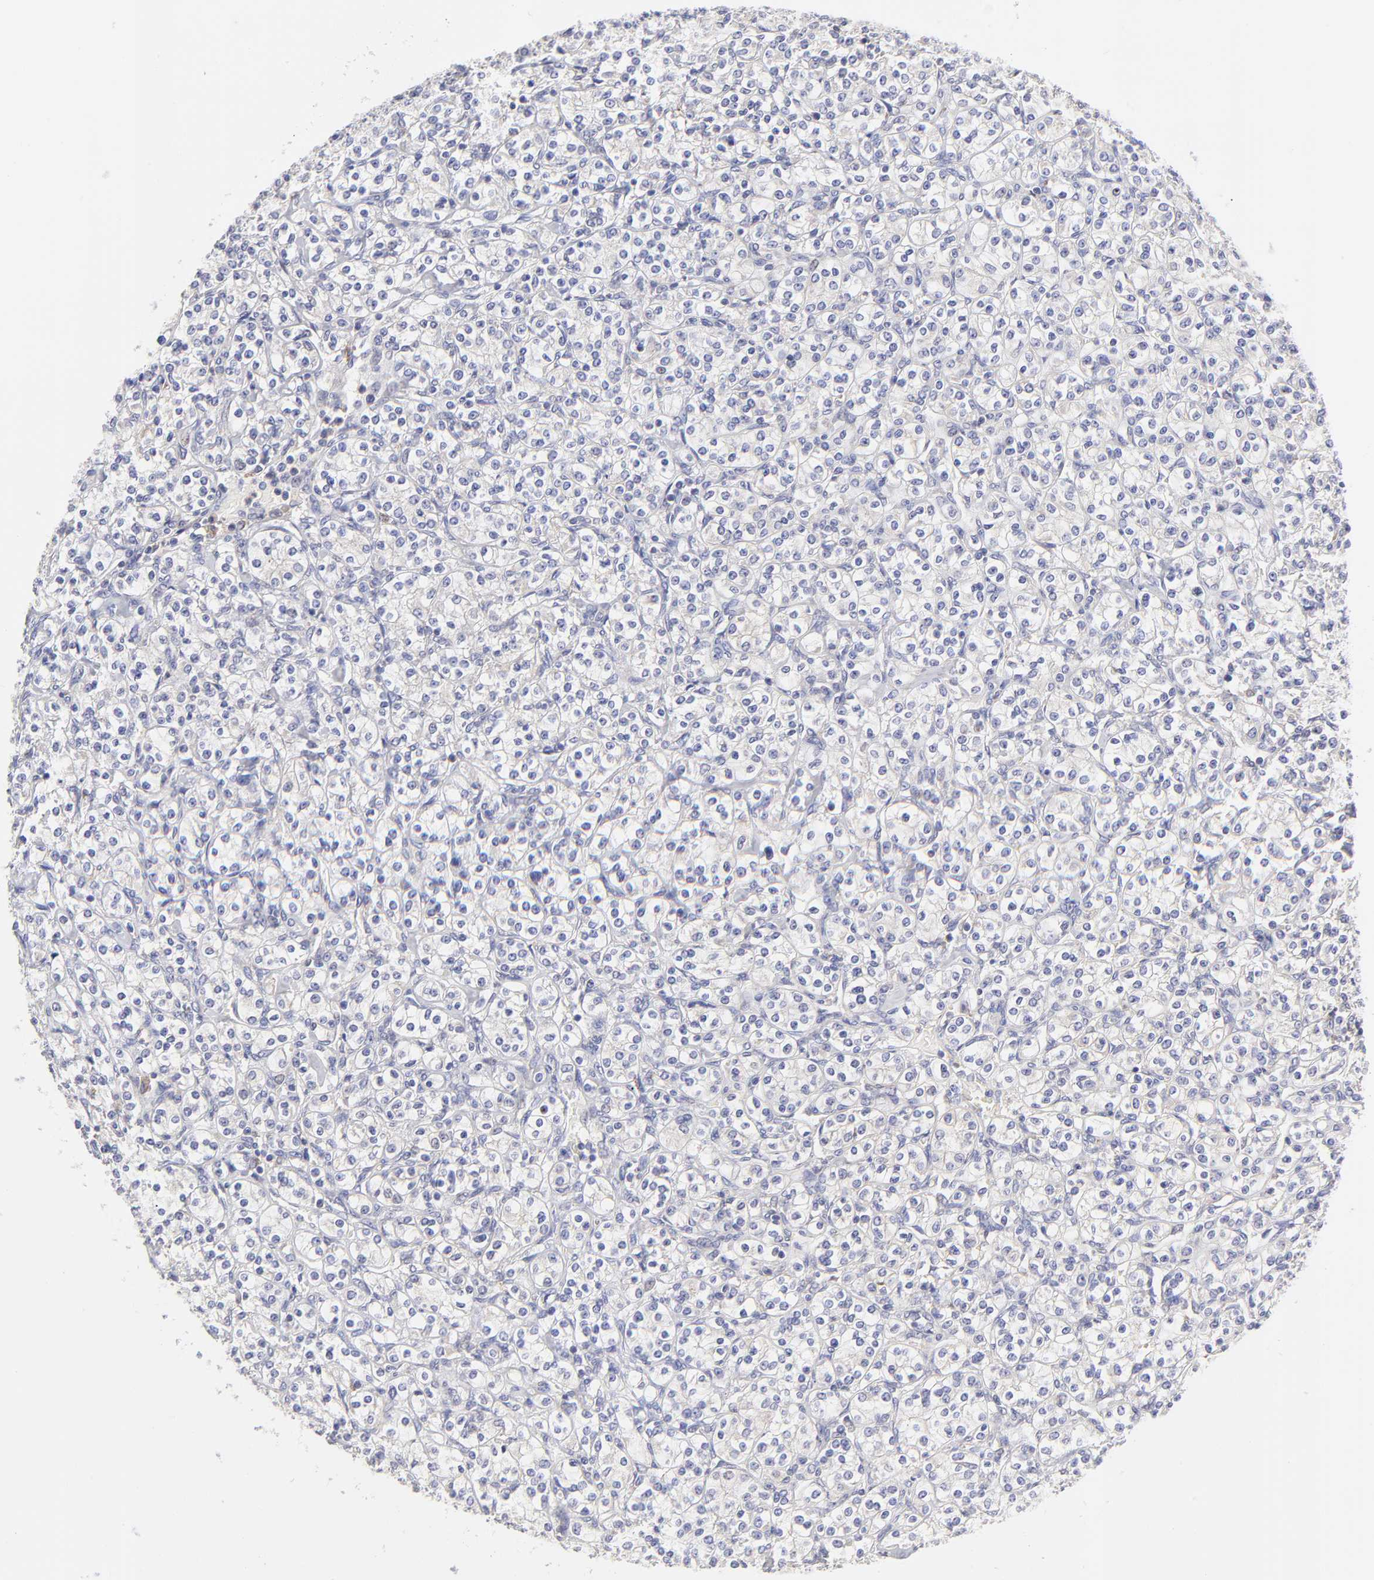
{"staining": {"intensity": "negative", "quantity": "none", "location": "none"}, "tissue": "renal cancer", "cell_type": "Tumor cells", "image_type": "cancer", "snomed": [{"axis": "morphology", "description": "Adenocarcinoma, NOS"}, {"axis": "topography", "description": "Kidney"}], "caption": "This is an immunohistochemistry (IHC) image of human renal adenocarcinoma. There is no expression in tumor cells.", "gene": "GCSAM", "patient": {"sex": "male", "age": 77}}